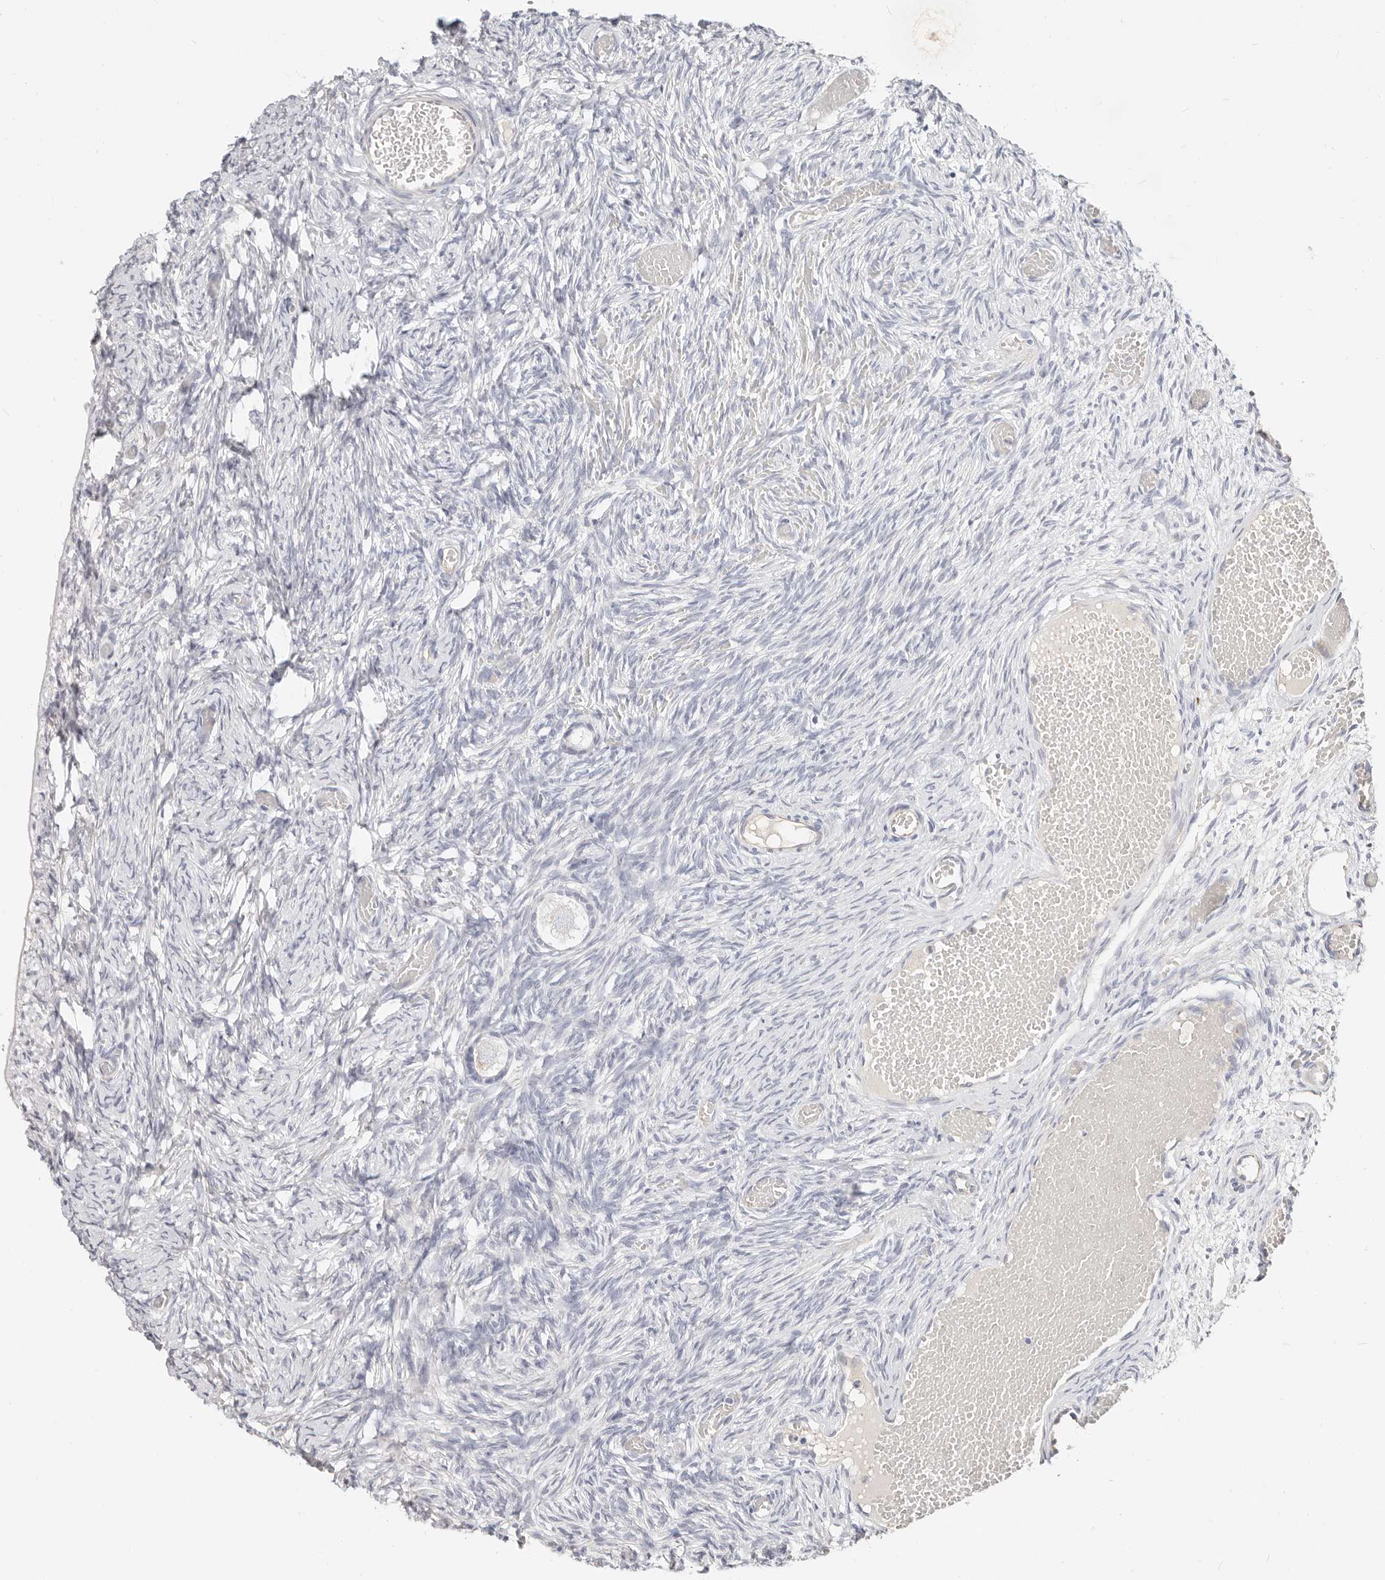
{"staining": {"intensity": "negative", "quantity": "none", "location": "none"}, "tissue": "ovary", "cell_type": "Follicle cells", "image_type": "normal", "snomed": [{"axis": "morphology", "description": "Adenocarcinoma, NOS"}, {"axis": "topography", "description": "Endometrium"}], "caption": "Histopathology image shows no protein positivity in follicle cells of benign ovary.", "gene": "ZRANB1", "patient": {"sex": "female", "age": 32}}